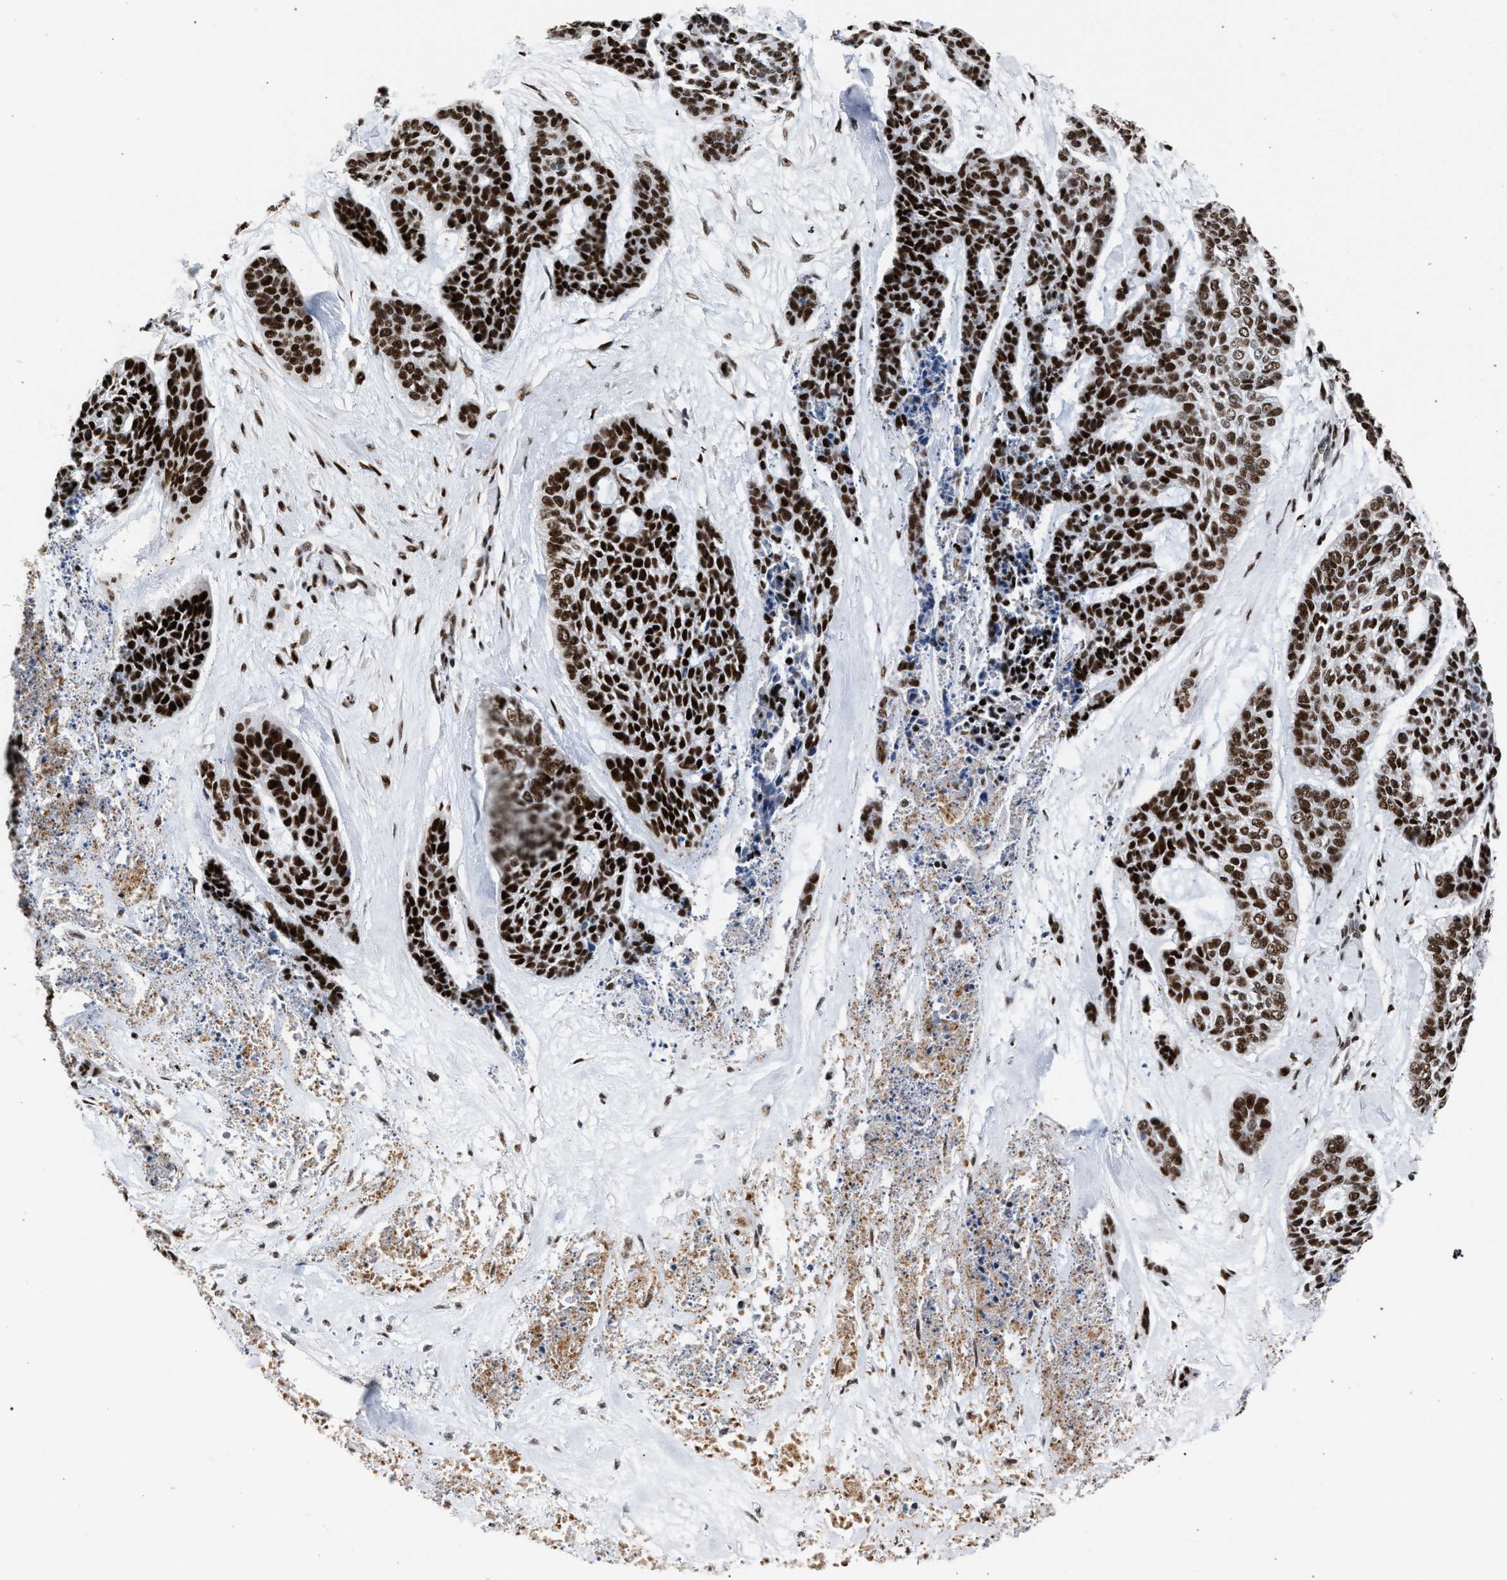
{"staining": {"intensity": "strong", "quantity": ">75%", "location": "nuclear"}, "tissue": "skin cancer", "cell_type": "Tumor cells", "image_type": "cancer", "snomed": [{"axis": "morphology", "description": "Basal cell carcinoma"}, {"axis": "topography", "description": "Skin"}], "caption": "Immunohistochemistry staining of skin cancer, which demonstrates high levels of strong nuclear positivity in about >75% of tumor cells indicating strong nuclear protein positivity. The staining was performed using DAB (brown) for protein detection and nuclei were counterstained in hematoxylin (blue).", "gene": "TP53BP1", "patient": {"sex": "female", "age": 64}}